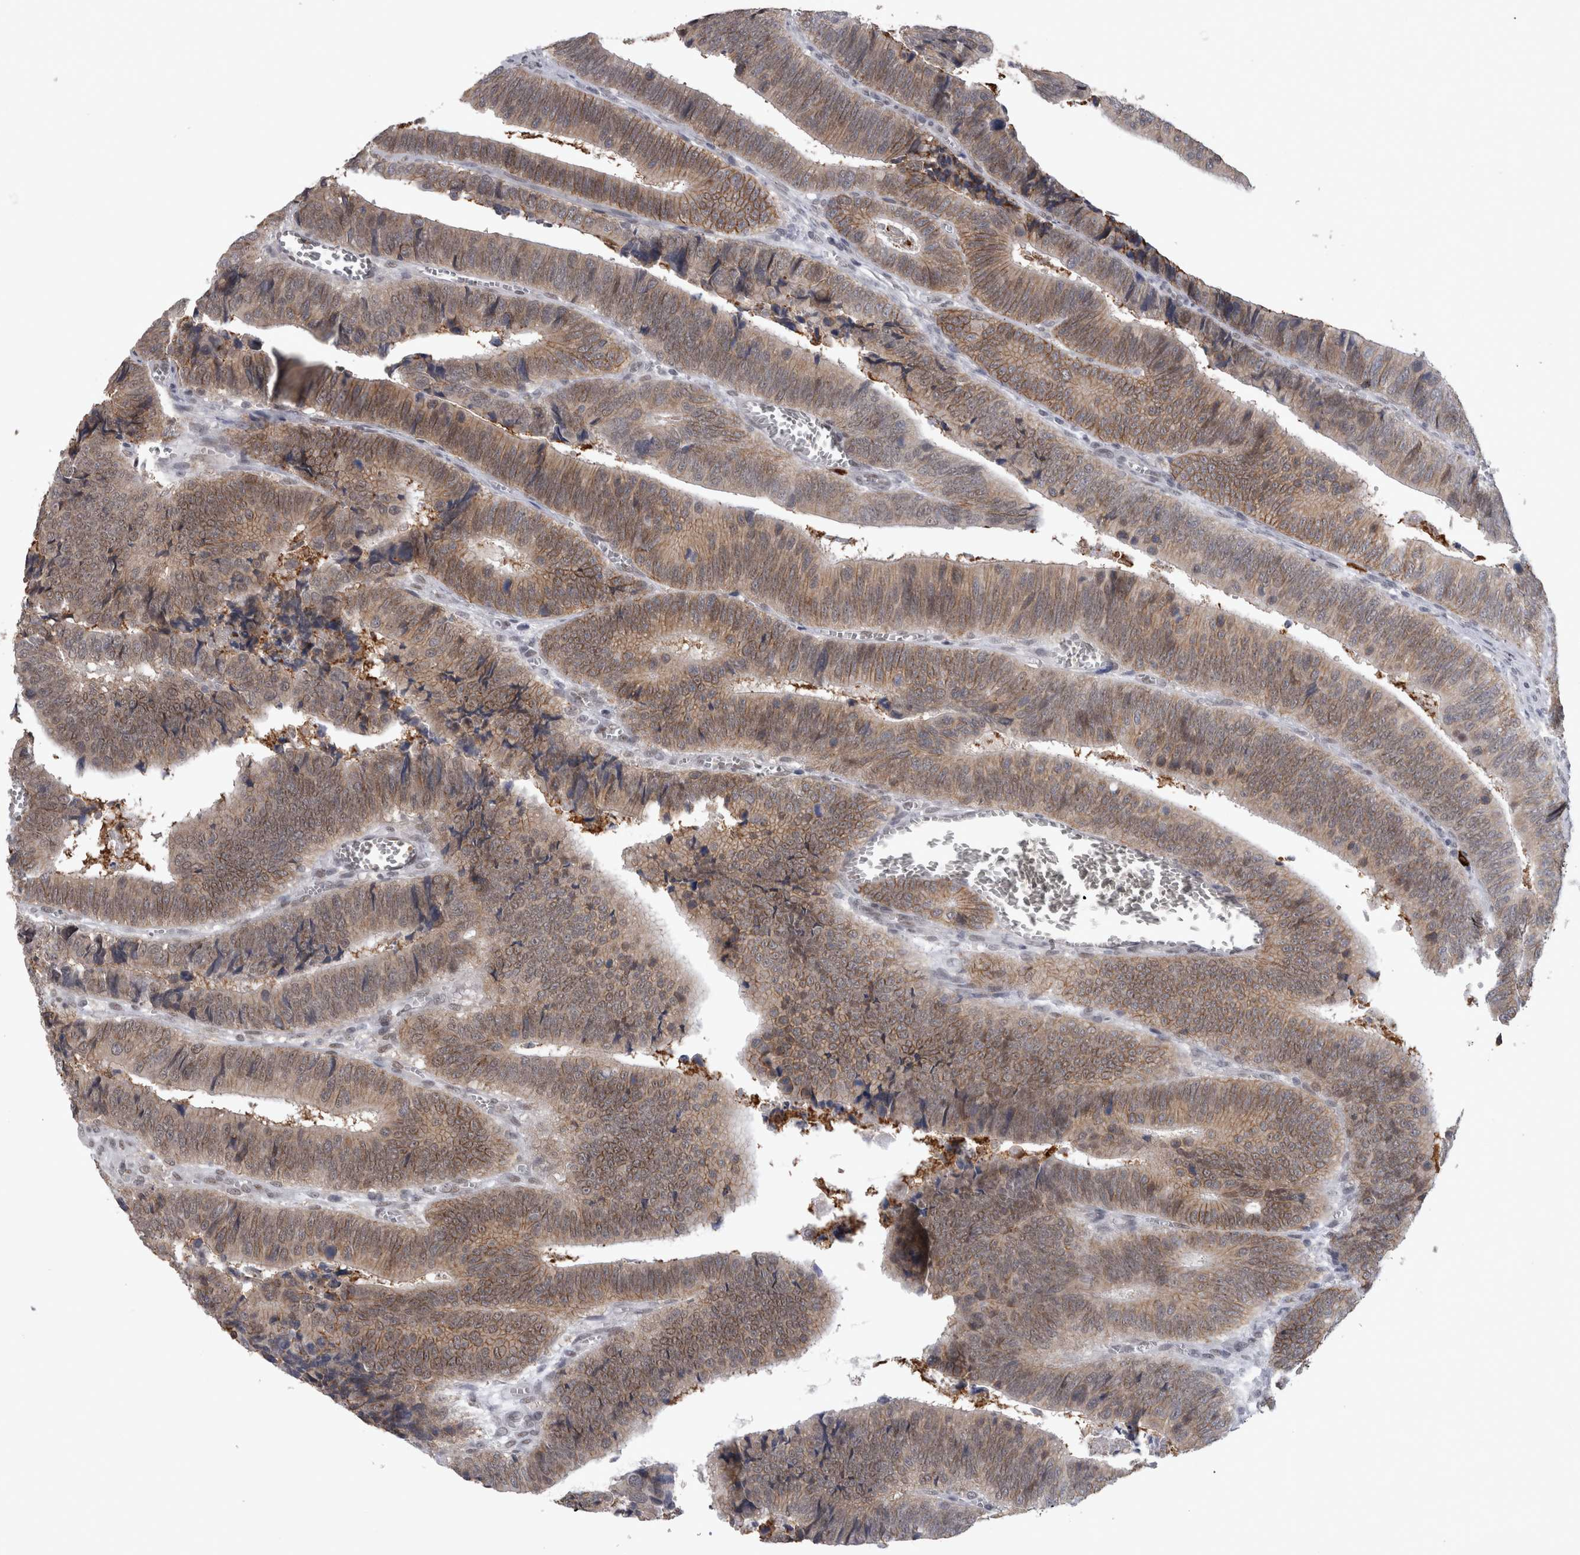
{"staining": {"intensity": "weak", "quantity": ">75%", "location": "cytoplasmic/membranous,nuclear"}, "tissue": "colorectal cancer", "cell_type": "Tumor cells", "image_type": "cancer", "snomed": [{"axis": "morphology", "description": "Inflammation, NOS"}, {"axis": "morphology", "description": "Adenocarcinoma, NOS"}, {"axis": "topography", "description": "Colon"}], "caption": "Immunohistochemistry (DAB (3,3'-diaminobenzidine)) staining of human colorectal adenocarcinoma displays weak cytoplasmic/membranous and nuclear protein expression in approximately >75% of tumor cells. The staining is performed using DAB (3,3'-diaminobenzidine) brown chromogen to label protein expression. The nuclei are counter-stained blue using hematoxylin.", "gene": "PEBP4", "patient": {"sex": "male", "age": 72}}